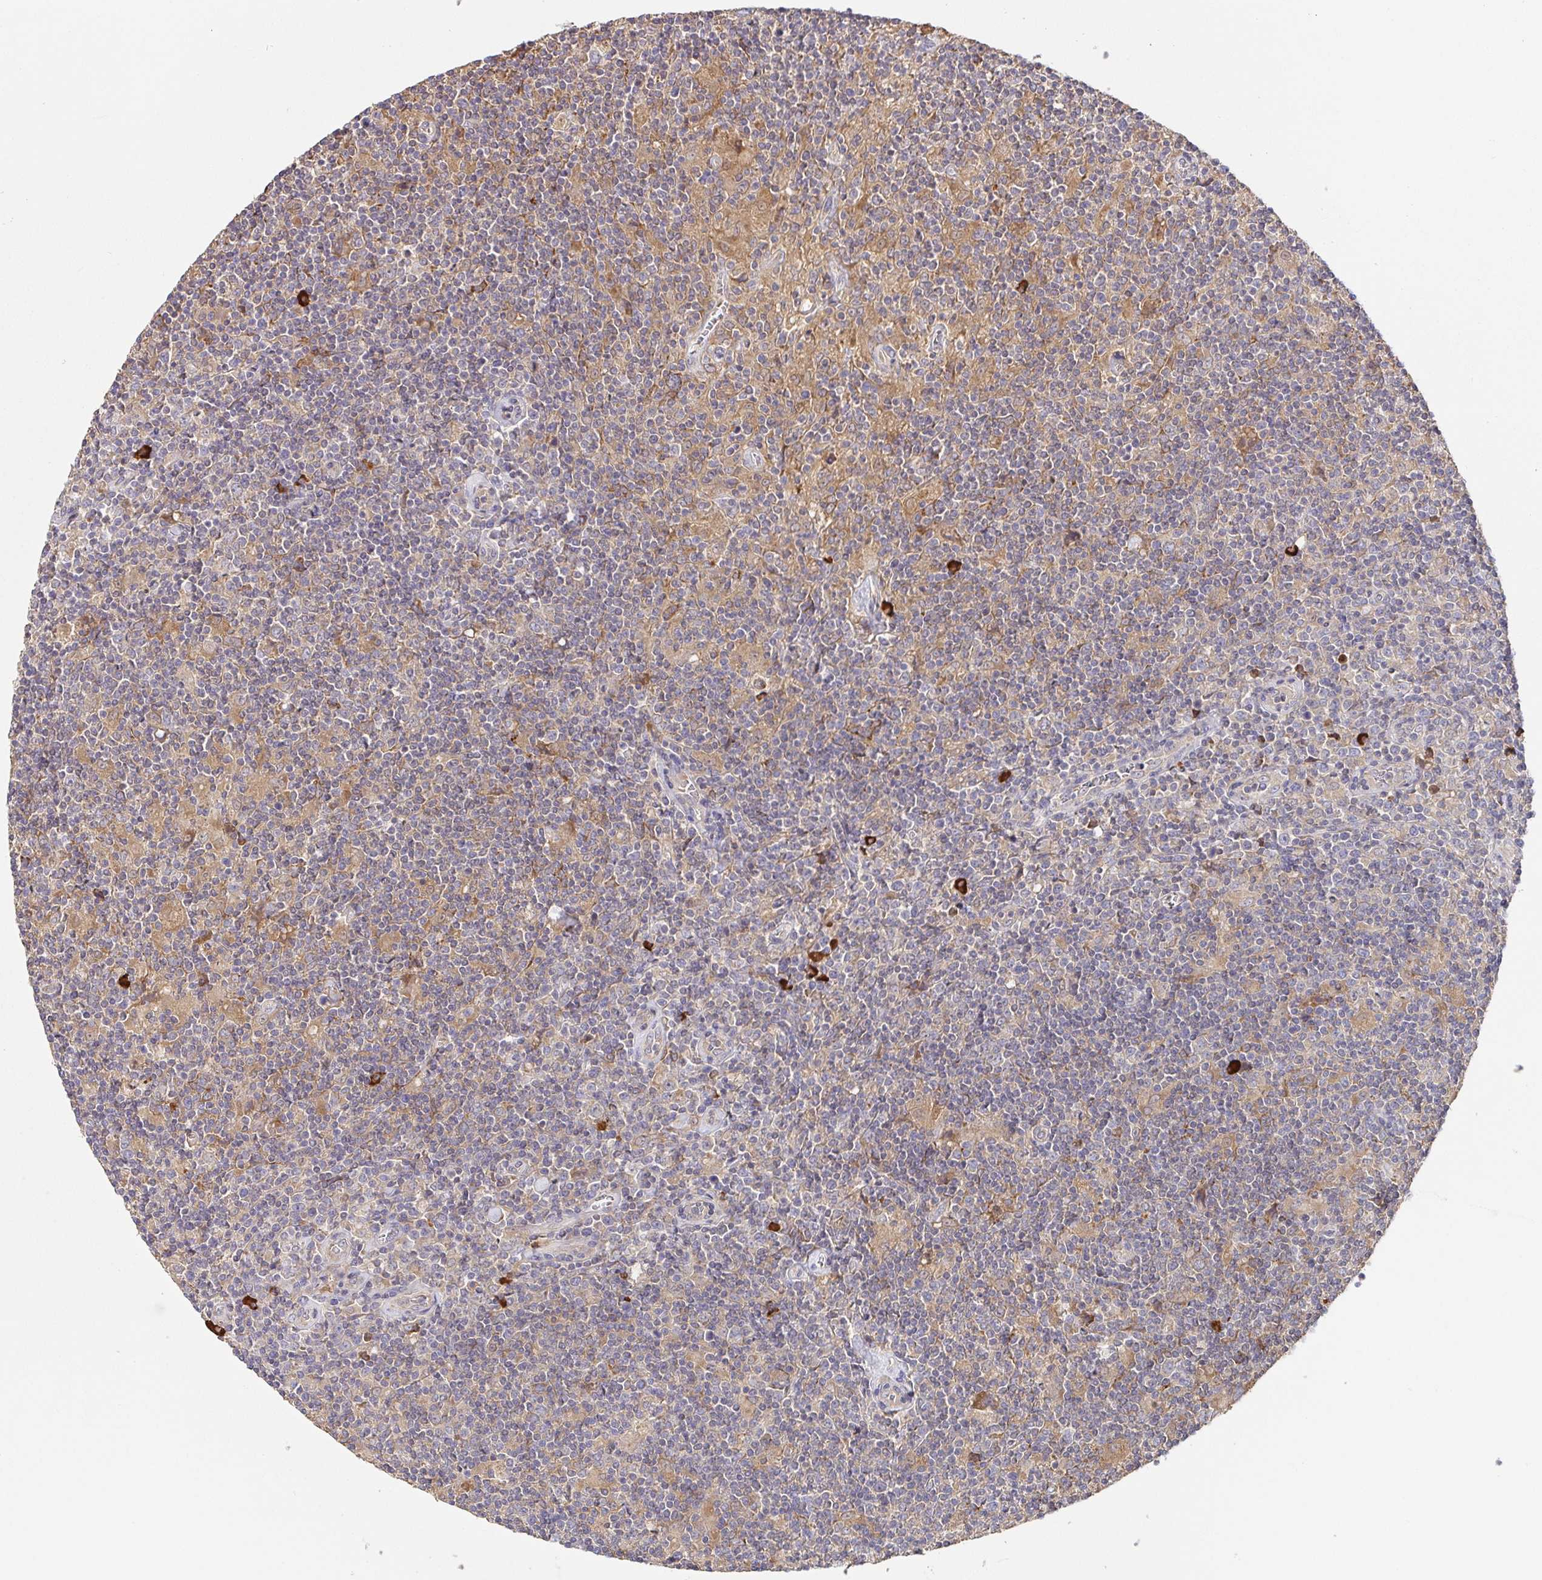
{"staining": {"intensity": "weak", "quantity": "<25%", "location": "cytoplasmic/membranous"}, "tissue": "lymphoma", "cell_type": "Tumor cells", "image_type": "cancer", "snomed": [{"axis": "morphology", "description": "Hodgkin's disease, NOS"}, {"axis": "topography", "description": "Lymph node"}], "caption": "A photomicrograph of Hodgkin's disease stained for a protein exhibits no brown staining in tumor cells.", "gene": "HAGH", "patient": {"sex": "male", "age": 40}}